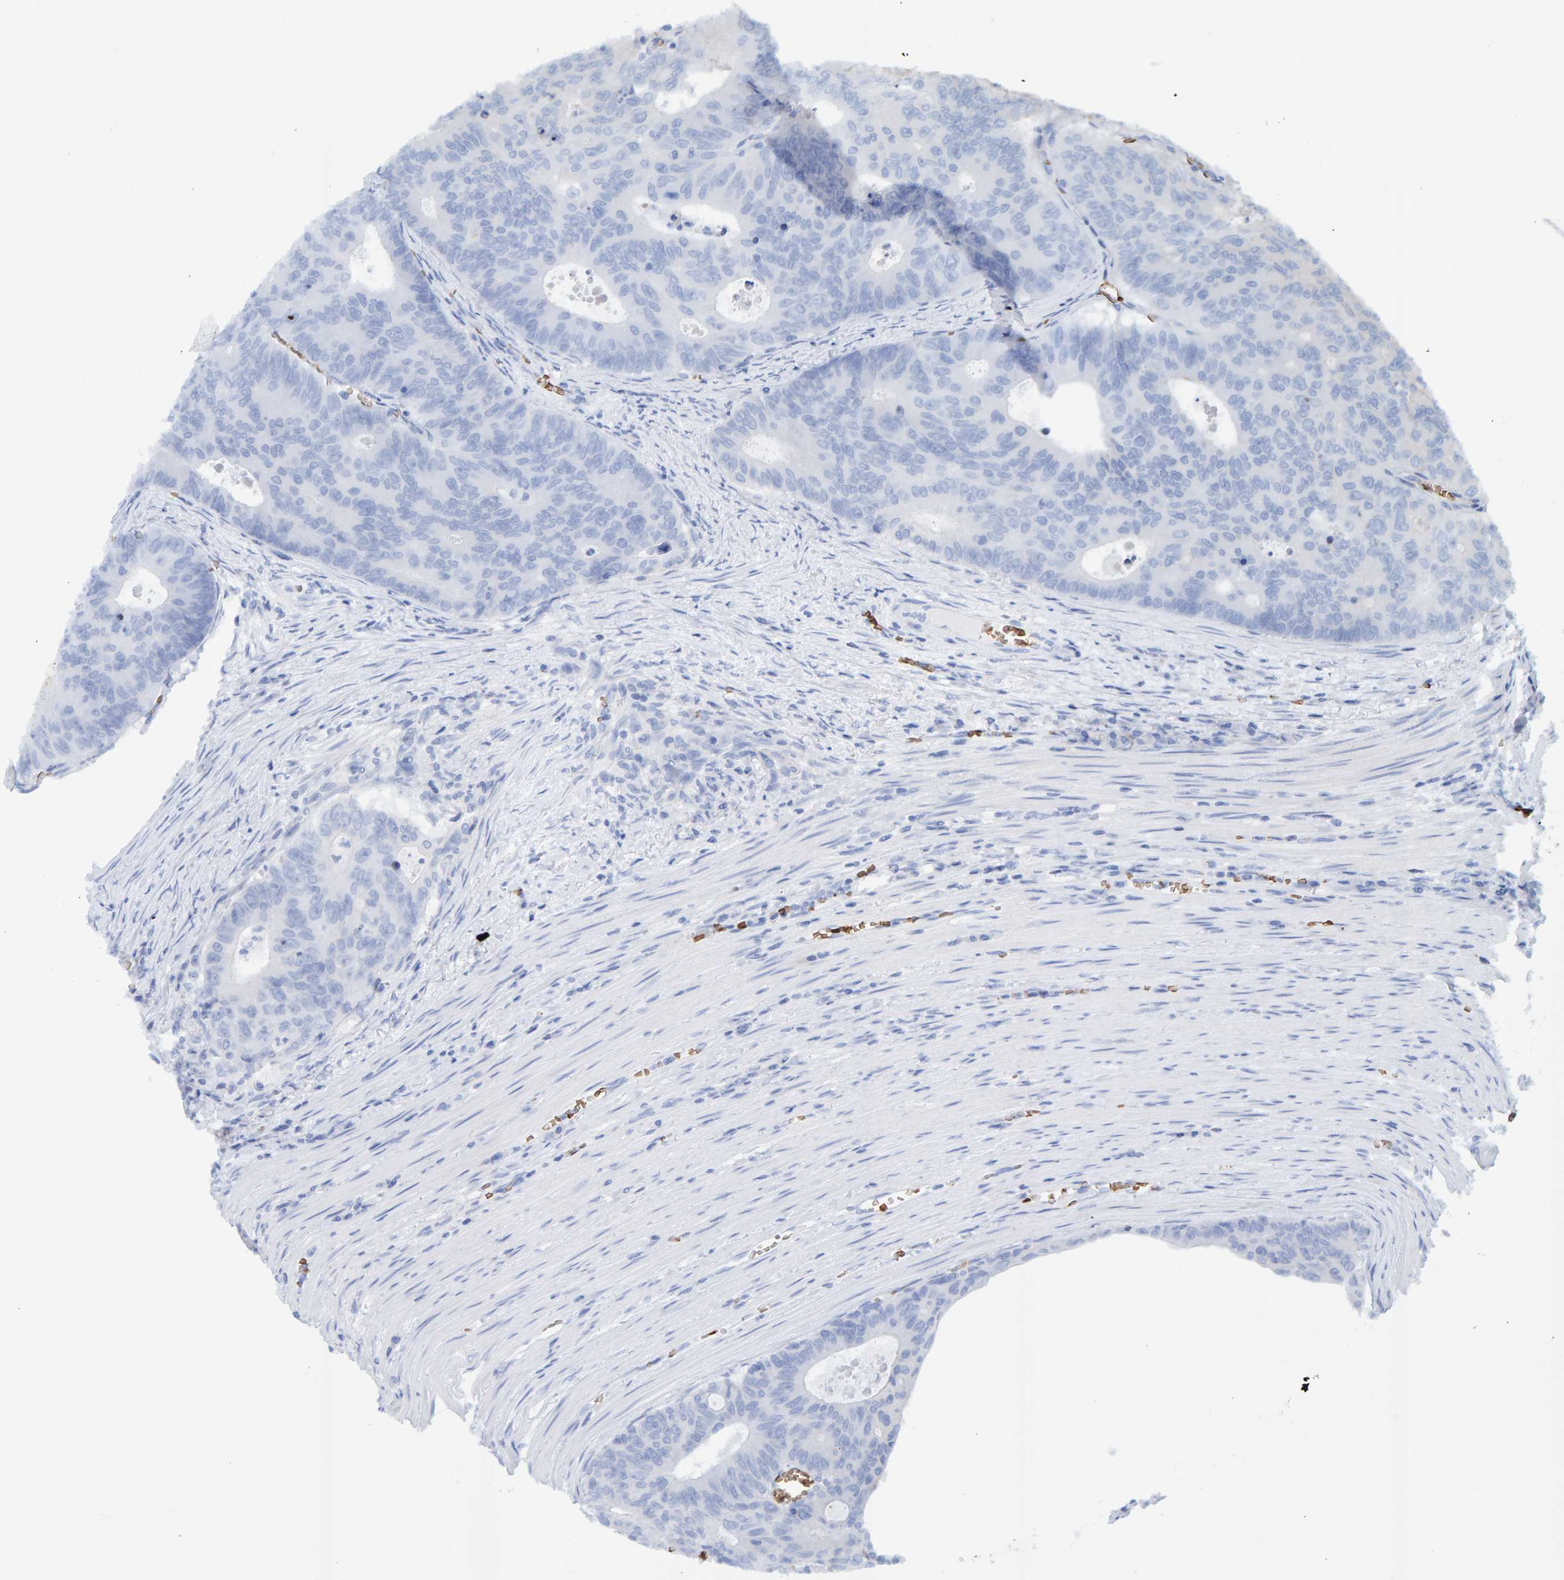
{"staining": {"intensity": "negative", "quantity": "none", "location": "none"}, "tissue": "colorectal cancer", "cell_type": "Tumor cells", "image_type": "cancer", "snomed": [{"axis": "morphology", "description": "Adenocarcinoma, NOS"}, {"axis": "topography", "description": "Colon"}], "caption": "The immunohistochemistry (IHC) photomicrograph has no significant positivity in tumor cells of adenocarcinoma (colorectal) tissue.", "gene": "VPS9D1", "patient": {"sex": "male", "age": 87}}